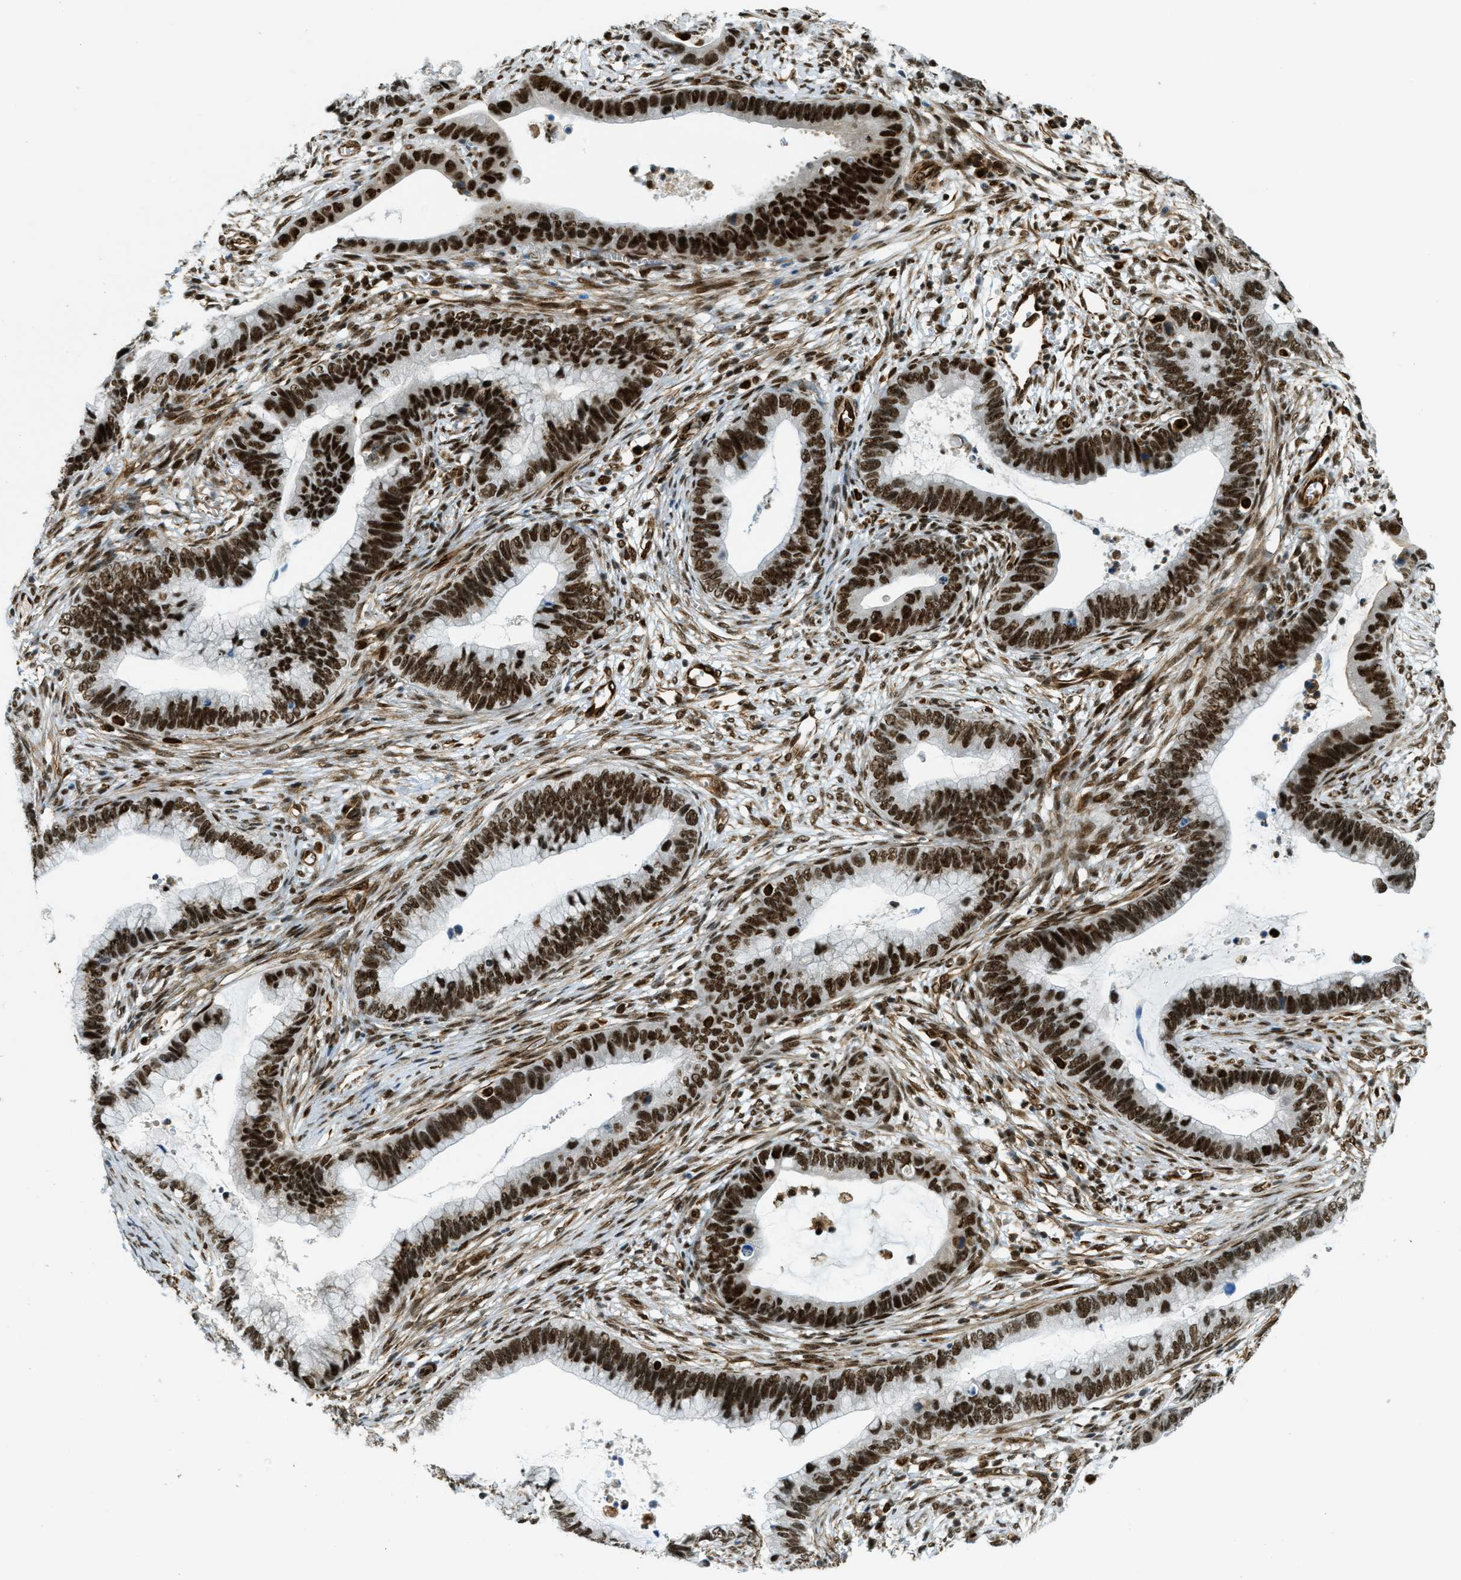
{"staining": {"intensity": "strong", "quantity": ">75%", "location": "nuclear"}, "tissue": "cervical cancer", "cell_type": "Tumor cells", "image_type": "cancer", "snomed": [{"axis": "morphology", "description": "Adenocarcinoma, NOS"}, {"axis": "topography", "description": "Cervix"}], "caption": "High-power microscopy captured an immunohistochemistry (IHC) micrograph of cervical cancer, revealing strong nuclear expression in about >75% of tumor cells. (Stains: DAB (3,3'-diaminobenzidine) in brown, nuclei in blue, Microscopy: brightfield microscopy at high magnification).", "gene": "ZFR", "patient": {"sex": "female", "age": 44}}